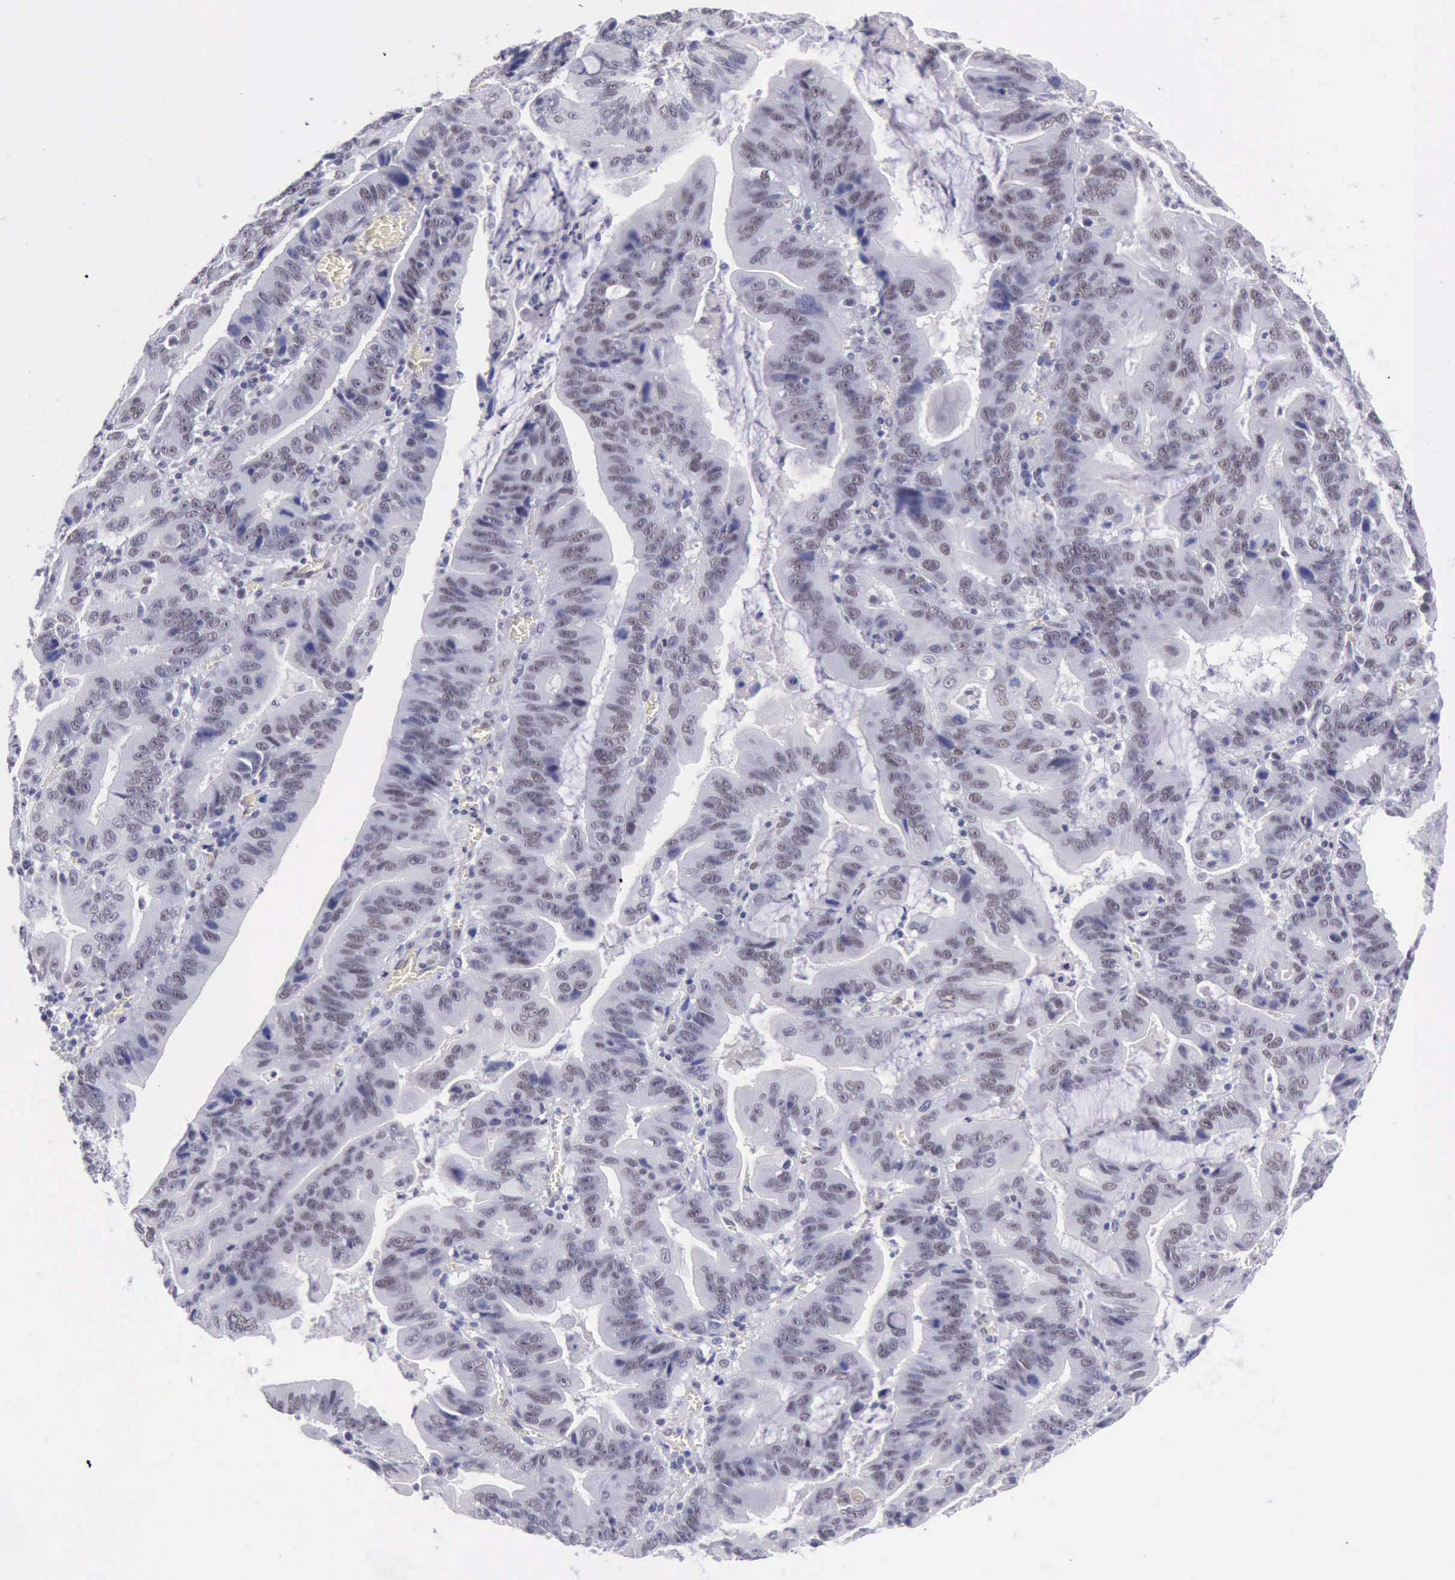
{"staining": {"intensity": "weak", "quantity": "25%-75%", "location": "nuclear"}, "tissue": "stomach cancer", "cell_type": "Tumor cells", "image_type": "cancer", "snomed": [{"axis": "morphology", "description": "Adenocarcinoma, NOS"}, {"axis": "topography", "description": "Stomach, upper"}], "caption": "Immunohistochemical staining of stomach cancer (adenocarcinoma) displays low levels of weak nuclear protein positivity in approximately 25%-75% of tumor cells.", "gene": "EP300", "patient": {"sex": "male", "age": 63}}